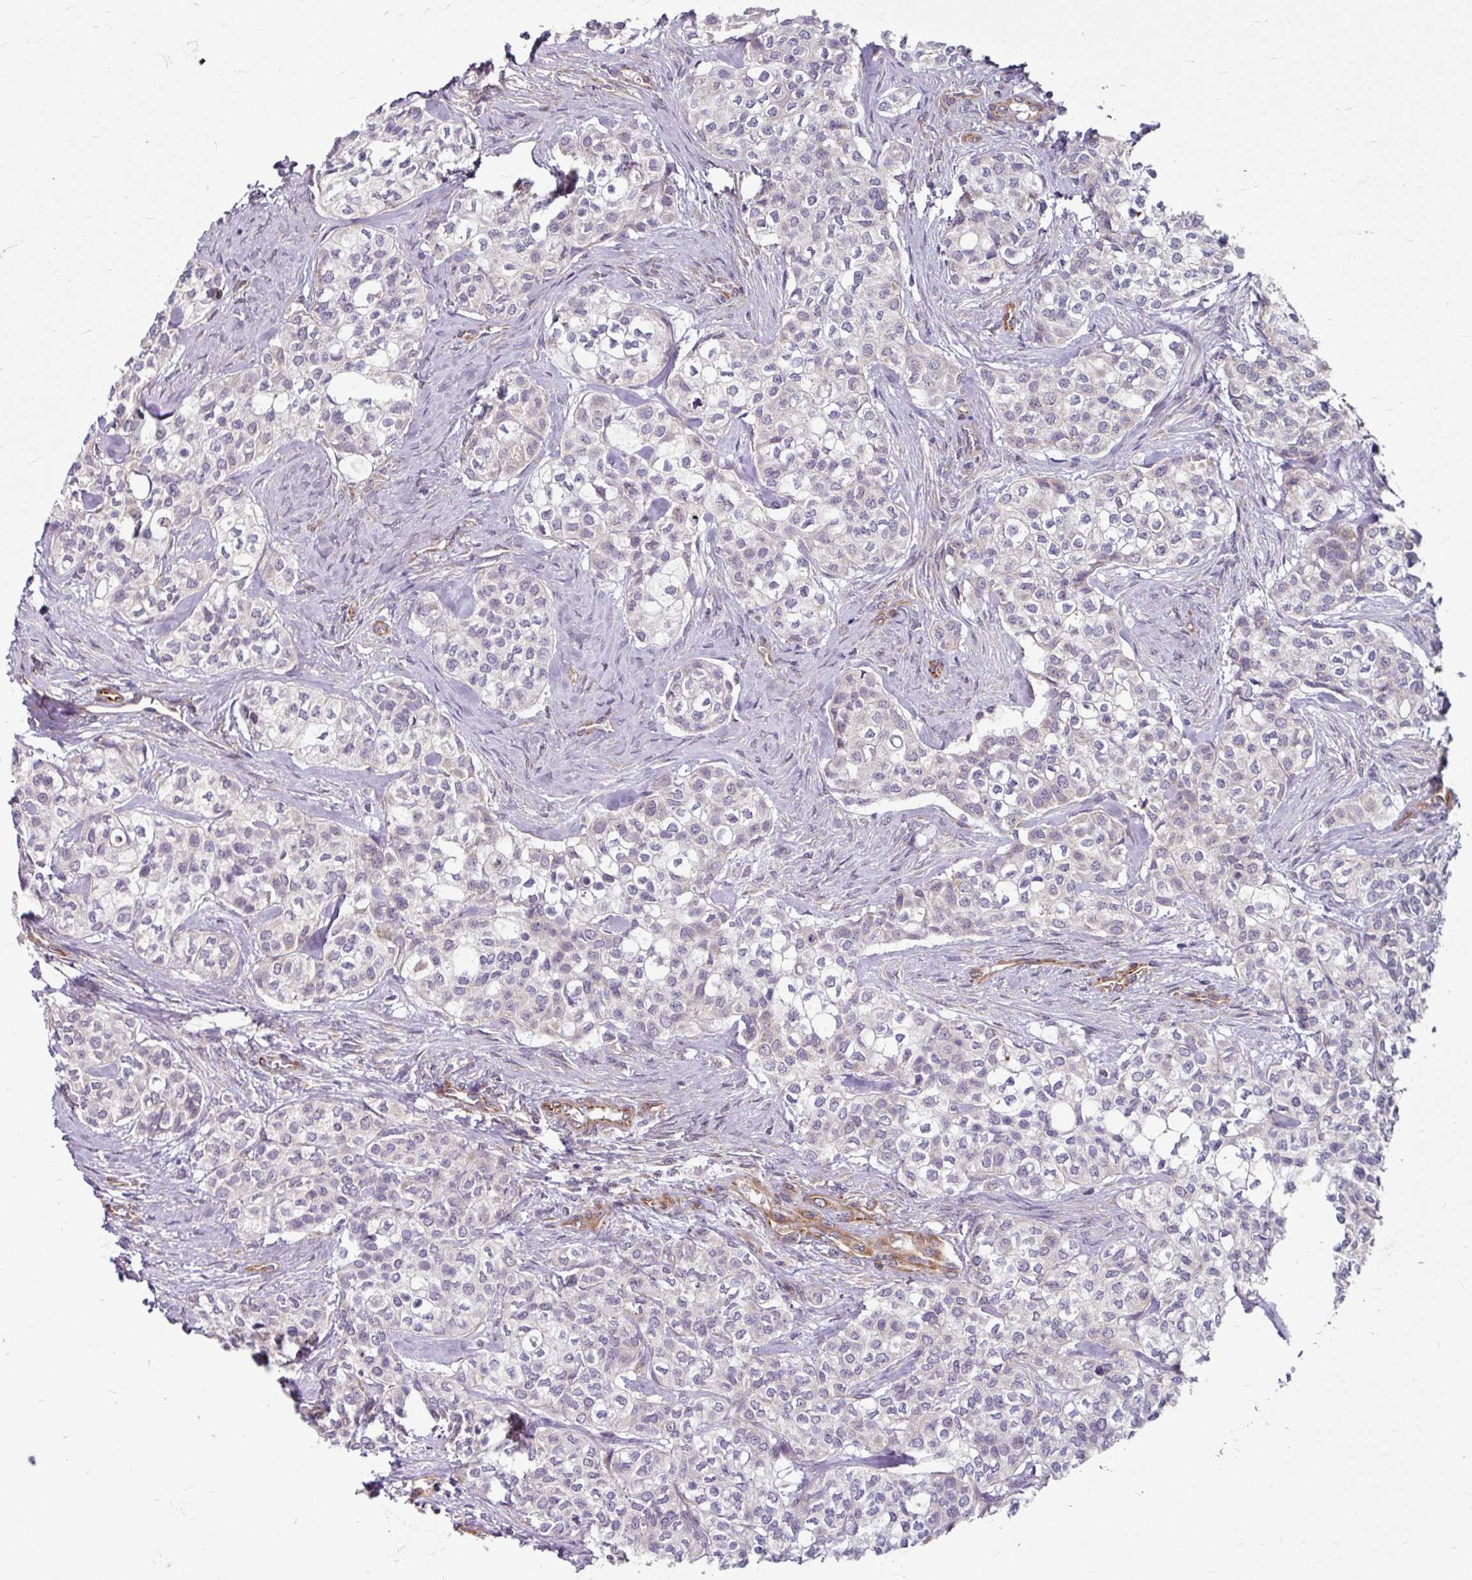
{"staining": {"intensity": "negative", "quantity": "none", "location": "none"}, "tissue": "head and neck cancer", "cell_type": "Tumor cells", "image_type": "cancer", "snomed": [{"axis": "morphology", "description": "Adenocarcinoma, NOS"}, {"axis": "topography", "description": "Head-Neck"}], "caption": "Tumor cells show no significant staining in head and neck cancer.", "gene": "DAAM2", "patient": {"sex": "male", "age": 81}}